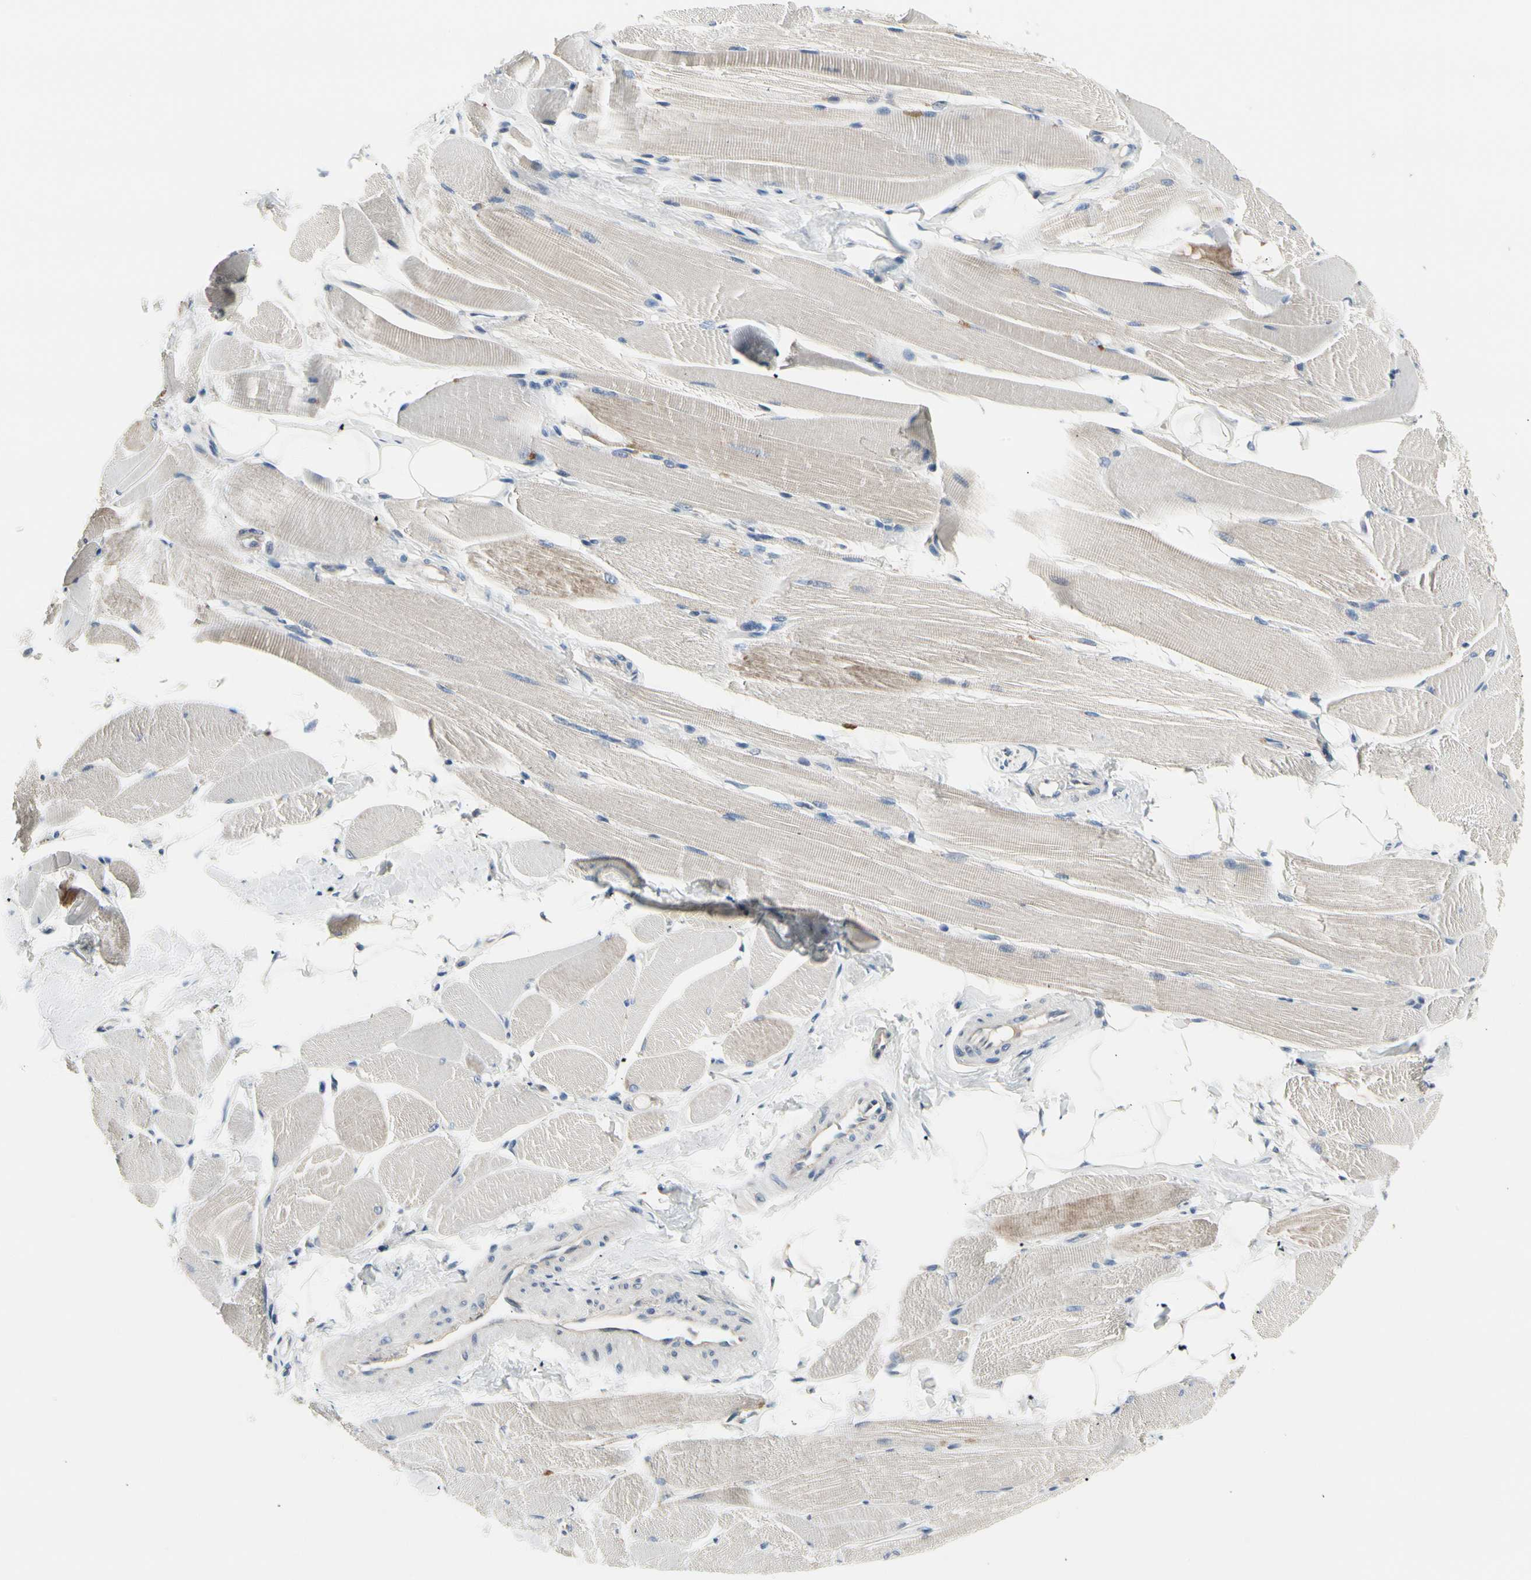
{"staining": {"intensity": "weak", "quantity": "<25%", "location": "cytoplasmic/membranous"}, "tissue": "skeletal muscle", "cell_type": "Myocytes", "image_type": "normal", "snomed": [{"axis": "morphology", "description": "Normal tissue, NOS"}, {"axis": "topography", "description": "Skeletal muscle"}, {"axis": "topography", "description": "Peripheral nerve tissue"}], "caption": "The photomicrograph displays no significant positivity in myocytes of skeletal muscle. The staining is performed using DAB (3,3'-diaminobenzidine) brown chromogen with nuclei counter-stained in using hematoxylin.", "gene": "NFASC", "patient": {"sex": "female", "age": 84}}